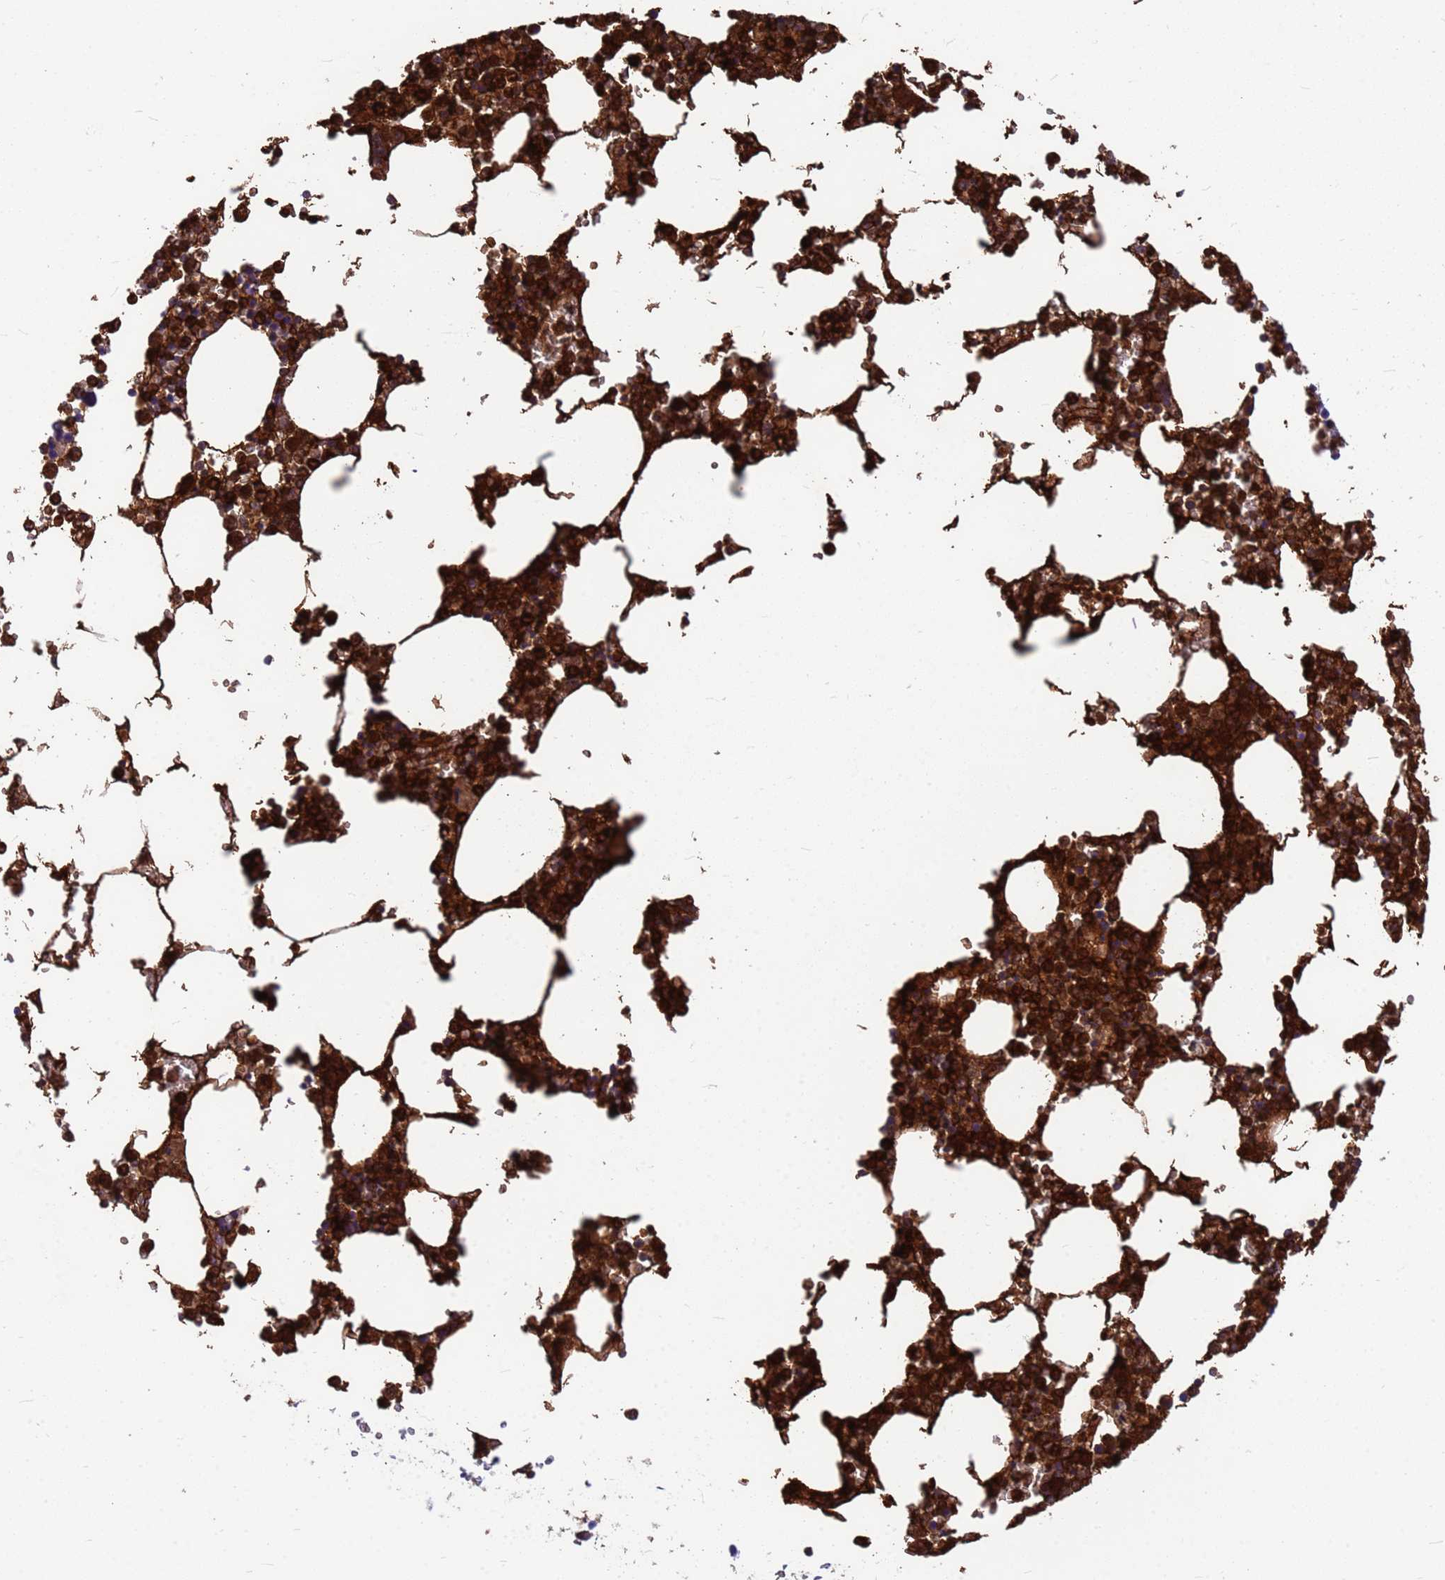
{"staining": {"intensity": "strong", "quantity": ">75%", "location": "cytoplasmic/membranous,nuclear"}, "tissue": "bone marrow", "cell_type": "Hematopoietic cells", "image_type": "normal", "snomed": [{"axis": "morphology", "description": "Normal tissue, NOS"}, {"axis": "topography", "description": "Bone marrow"}], "caption": "Immunohistochemical staining of unremarkable human bone marrow exhibits high levels of strong cytoplasmic/membranous,nuclear positivity in about >75% of hematopoietic cells.", "gene": "ORM1", "patient": {"sex": "female", "age": 64}}